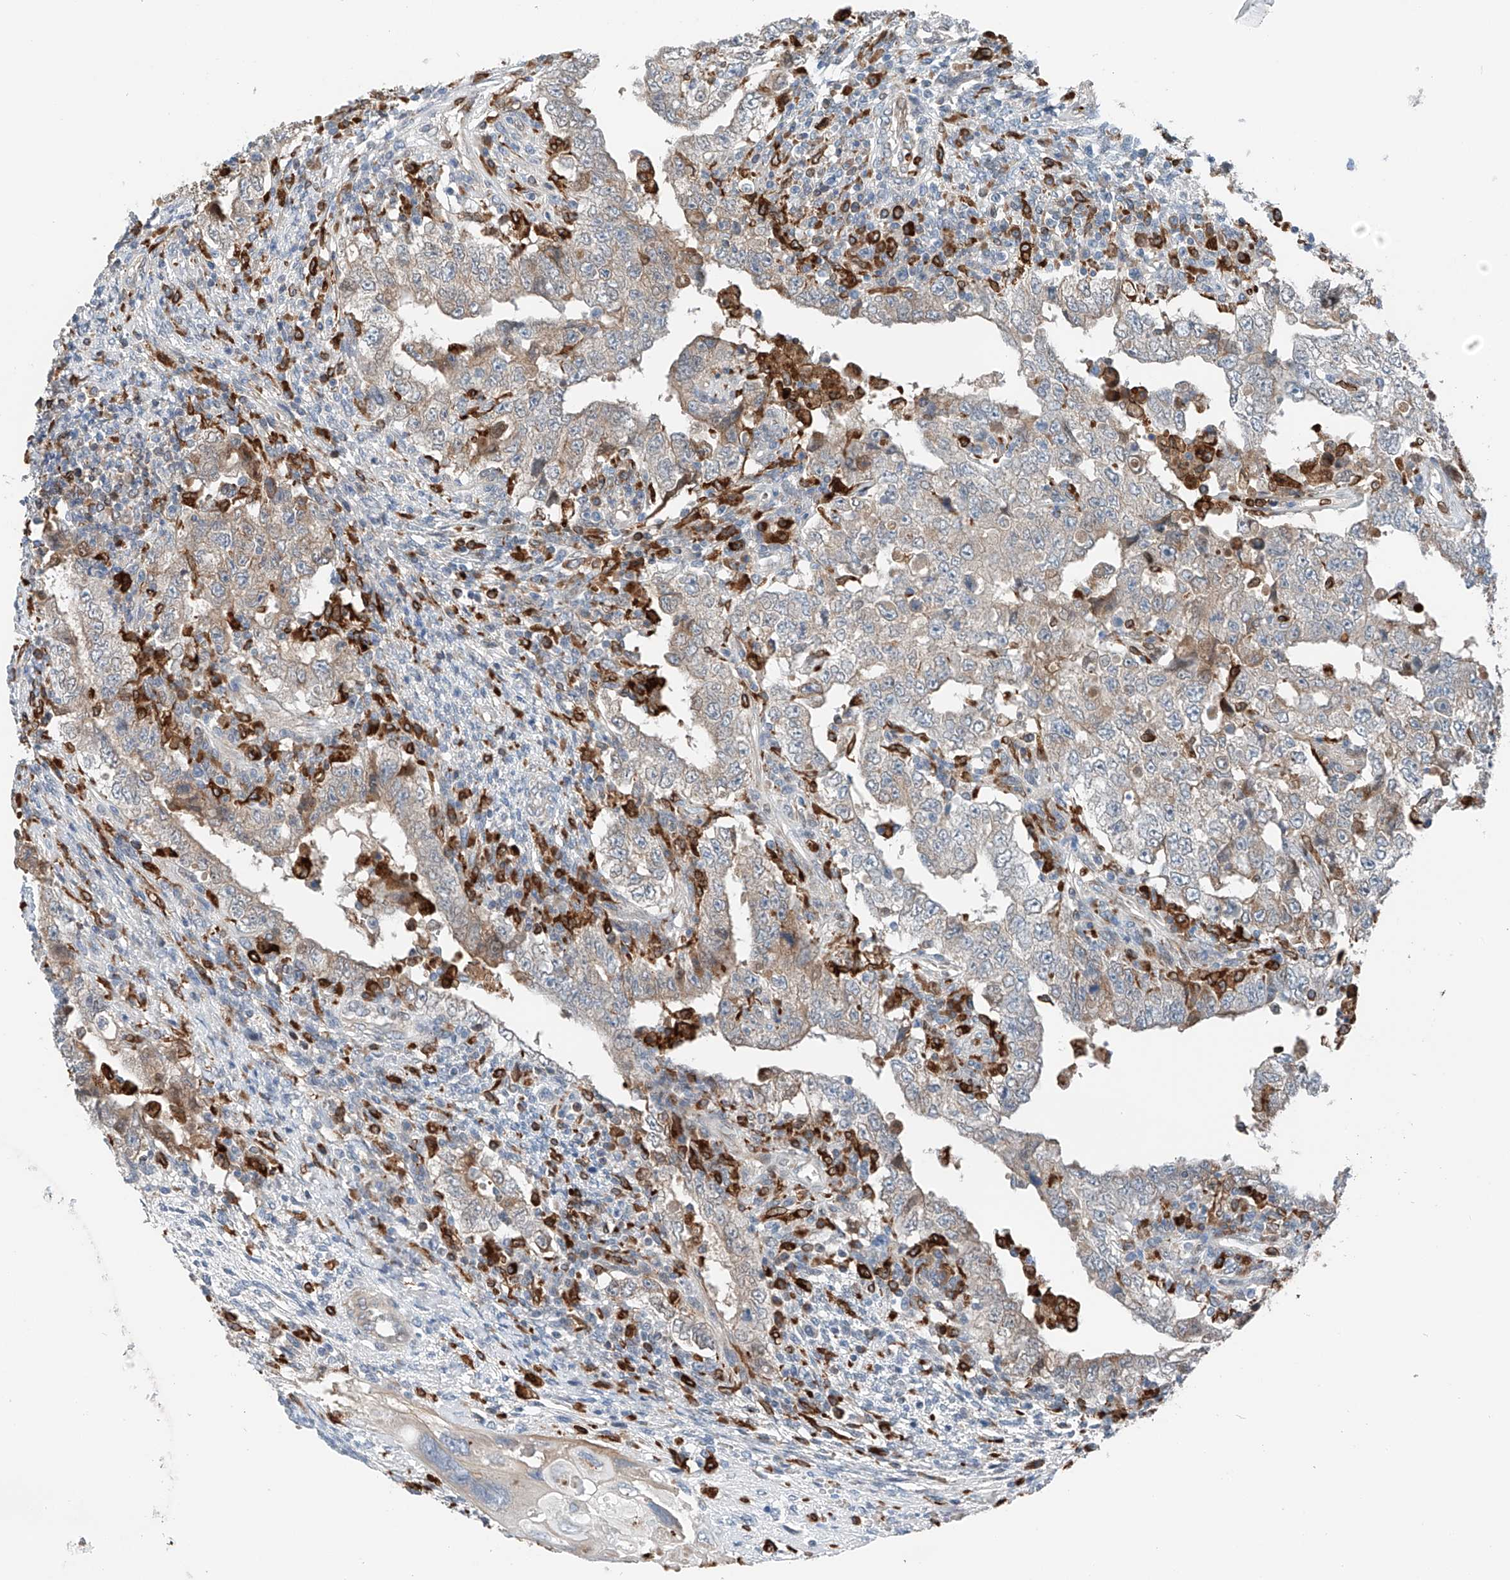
{"staining": {"intensity": "moderate", "quantity": "<25%", "location": "cytoplasmic/membranous"}, "tissue": "testis cancer", "cell_type": "Tumor cells", "image_type": "cancer", "snomed": [{"axis": "morphology", "description": "Carcinoma, Embryonal, NOS"}, {"axis": "topography", "description": "Testis"}], "caption": "Protein analysis of embryonal carcinoma (testis) tissue displays moderate cytoplasmic/membranous positivity in approximately <25% of tumor cells.", "gene": "TBXAS1", "patient": {"sex": "male", "age": 26}}